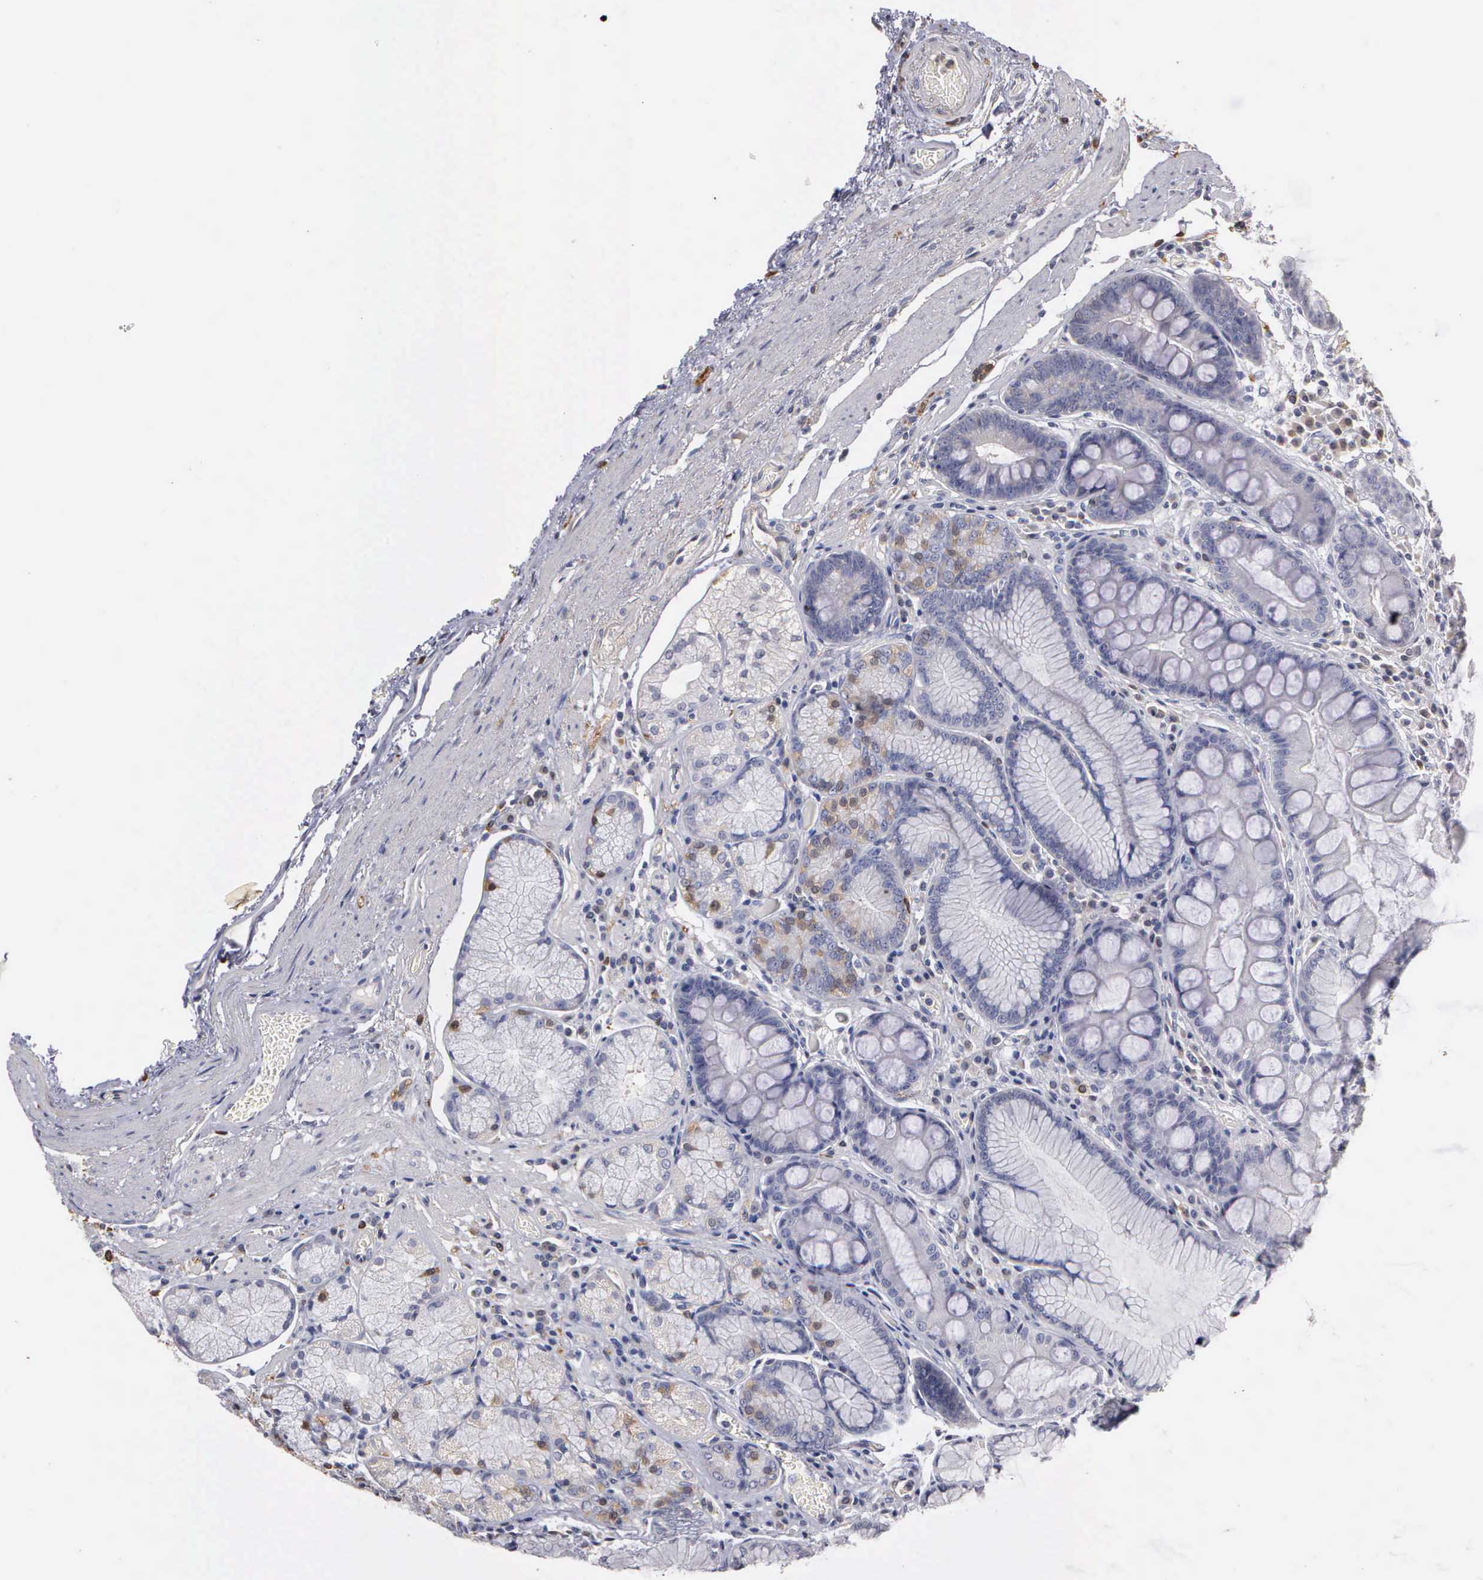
{"staining": {"intensity": "negative", "quantity": "none", "location": "none"}, "tissue": "stomach", "cell_type": "Glandular cells", "image_type": "normal", "snomed": [{"axis": "morphology", "description": "Normal tissue, NOS"}, {"axis": "topography", "description": "Stomach, lower"}], "caption": "This is an immunohistochemistry (IHC) photomicrograph of benign human stomach. There is no expression in glandular cells.", "gene": "ENO3", "patient": {"sex": "female", "age": 93}}